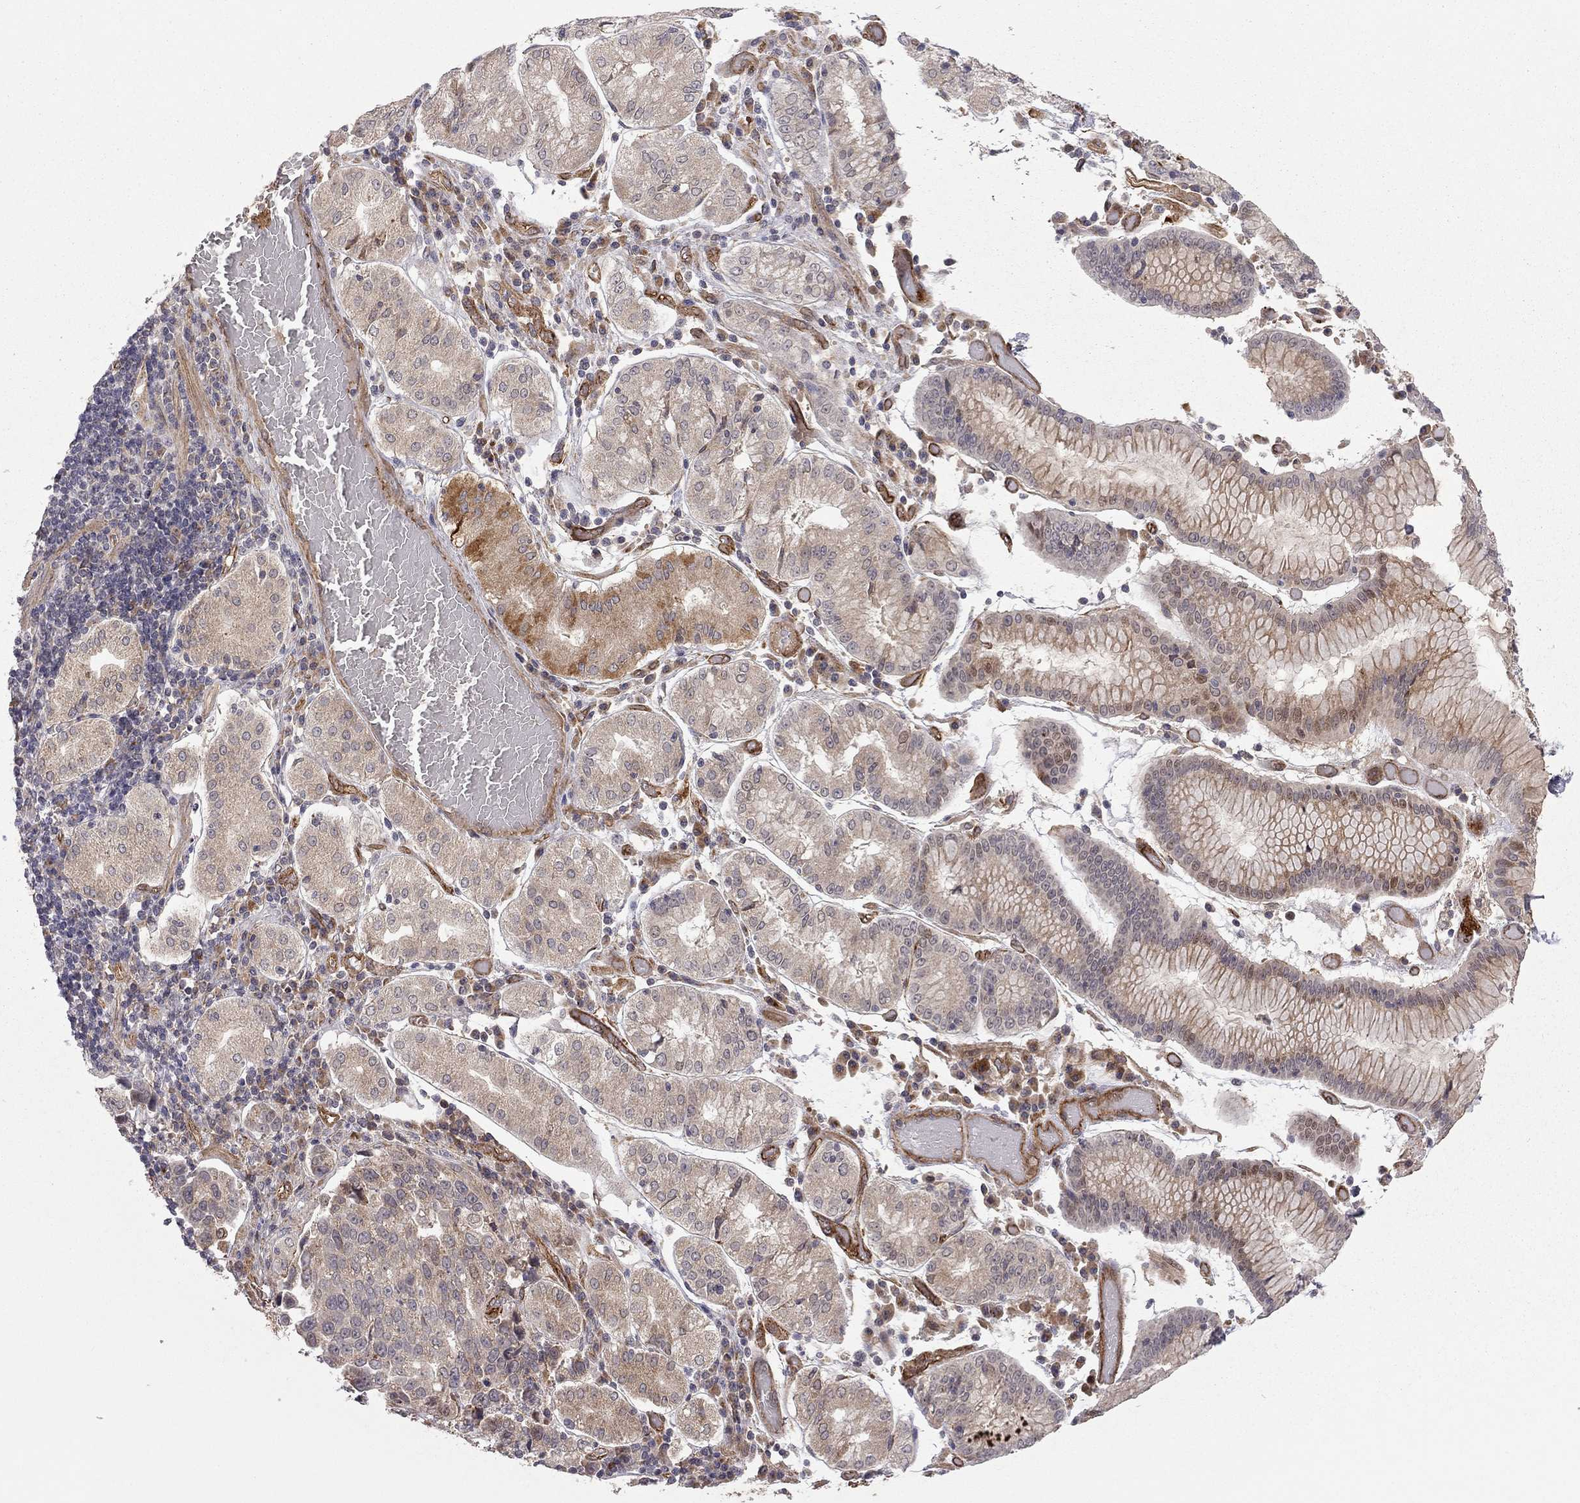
{"staining": {"intensity": "moderate", "quantity": "<25%", "location": "cytoplasmic/membranous"}, "tissue": "stomach cancer", "cell_type": "Tumor cells", "image_type": "cancer", "snomed": [{"axis": "morphology", "description": "Adenocarcinoma, NOS"}, {"axis": "topography", "description": "Stomach"}], "caption": "Stomach cancer stained with immunohistochemistry (IHC) displays moderate cytoplasmic/membranous expression in about <25% of tumor cells.", "gene": "EXOC3L2", "patient": {"sex": "male", "age": 93}}